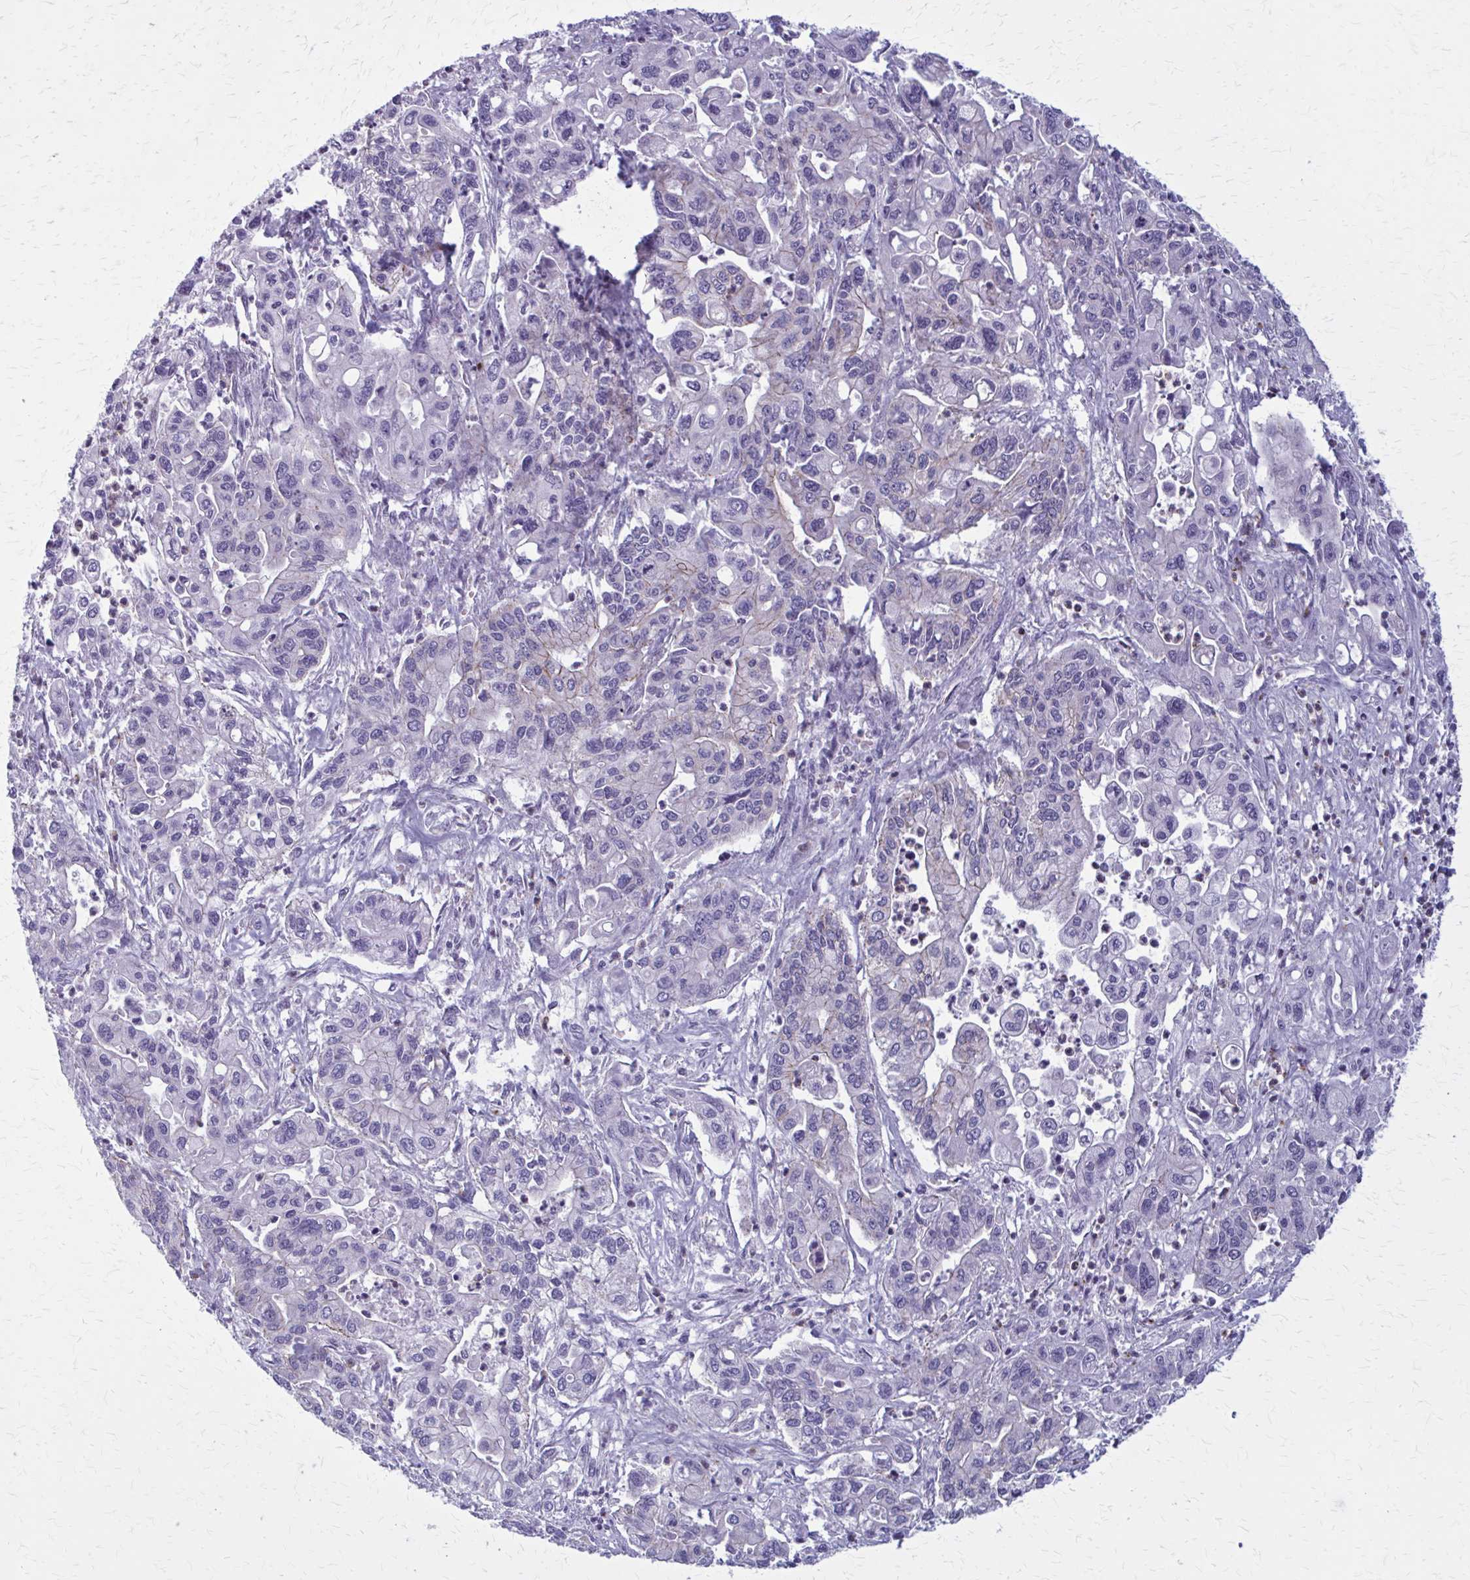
{"staining": {"intensity": "negative", "quantity": "none", "location": "none"}, "tissue": "pancreatic cancer", "cell_type": "Tumor cells", "image_type": "cancer", "snomed": [{"axis": "morphology", "description": "Adenocarcinoma, NOS"}, {"axis": "topography", "description": "Pancreas"}], "caption": "Tumor cells are negative for brown protein staining in pancreatic cancer.", "gene": "PEDS1", "patient": {"sex": "male", "age": 62}}